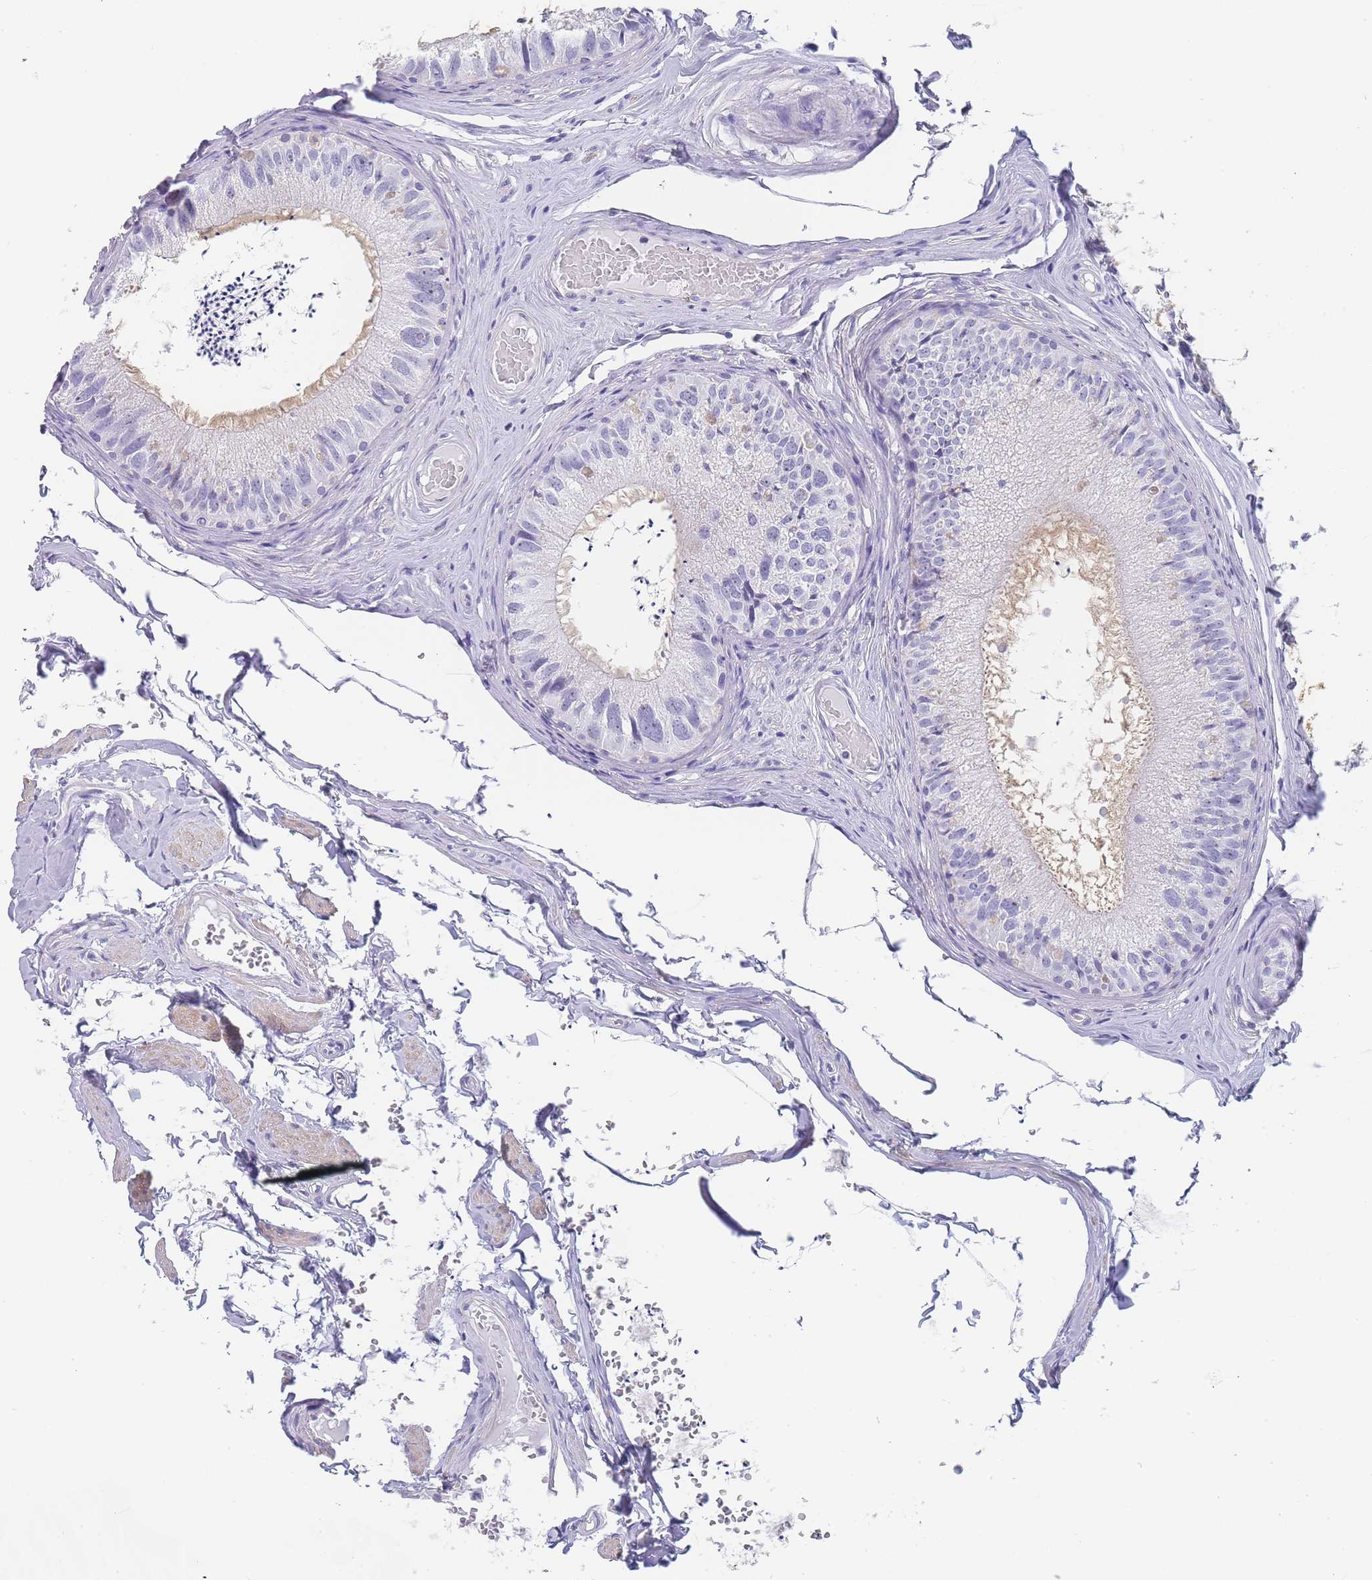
{"staining": {"intensity": "weak", "quantity": "<25%", "location": "nuclear"}, "tissue": "epididymis", "cell_type": "Glandular cells", "image_type": "normal", "snomed": [{"axis": "morphology", "description": "Normal tissue, NOS"}, {"axis": "topography", "description": "Epididymis"}], "caption": "This is an immunohistochemistry (IHC) histopathology image of normal epididymis. There is no staining in glandular cells.", "gene": "NOP14", "patient": {"sex": "male", "age": 79}}